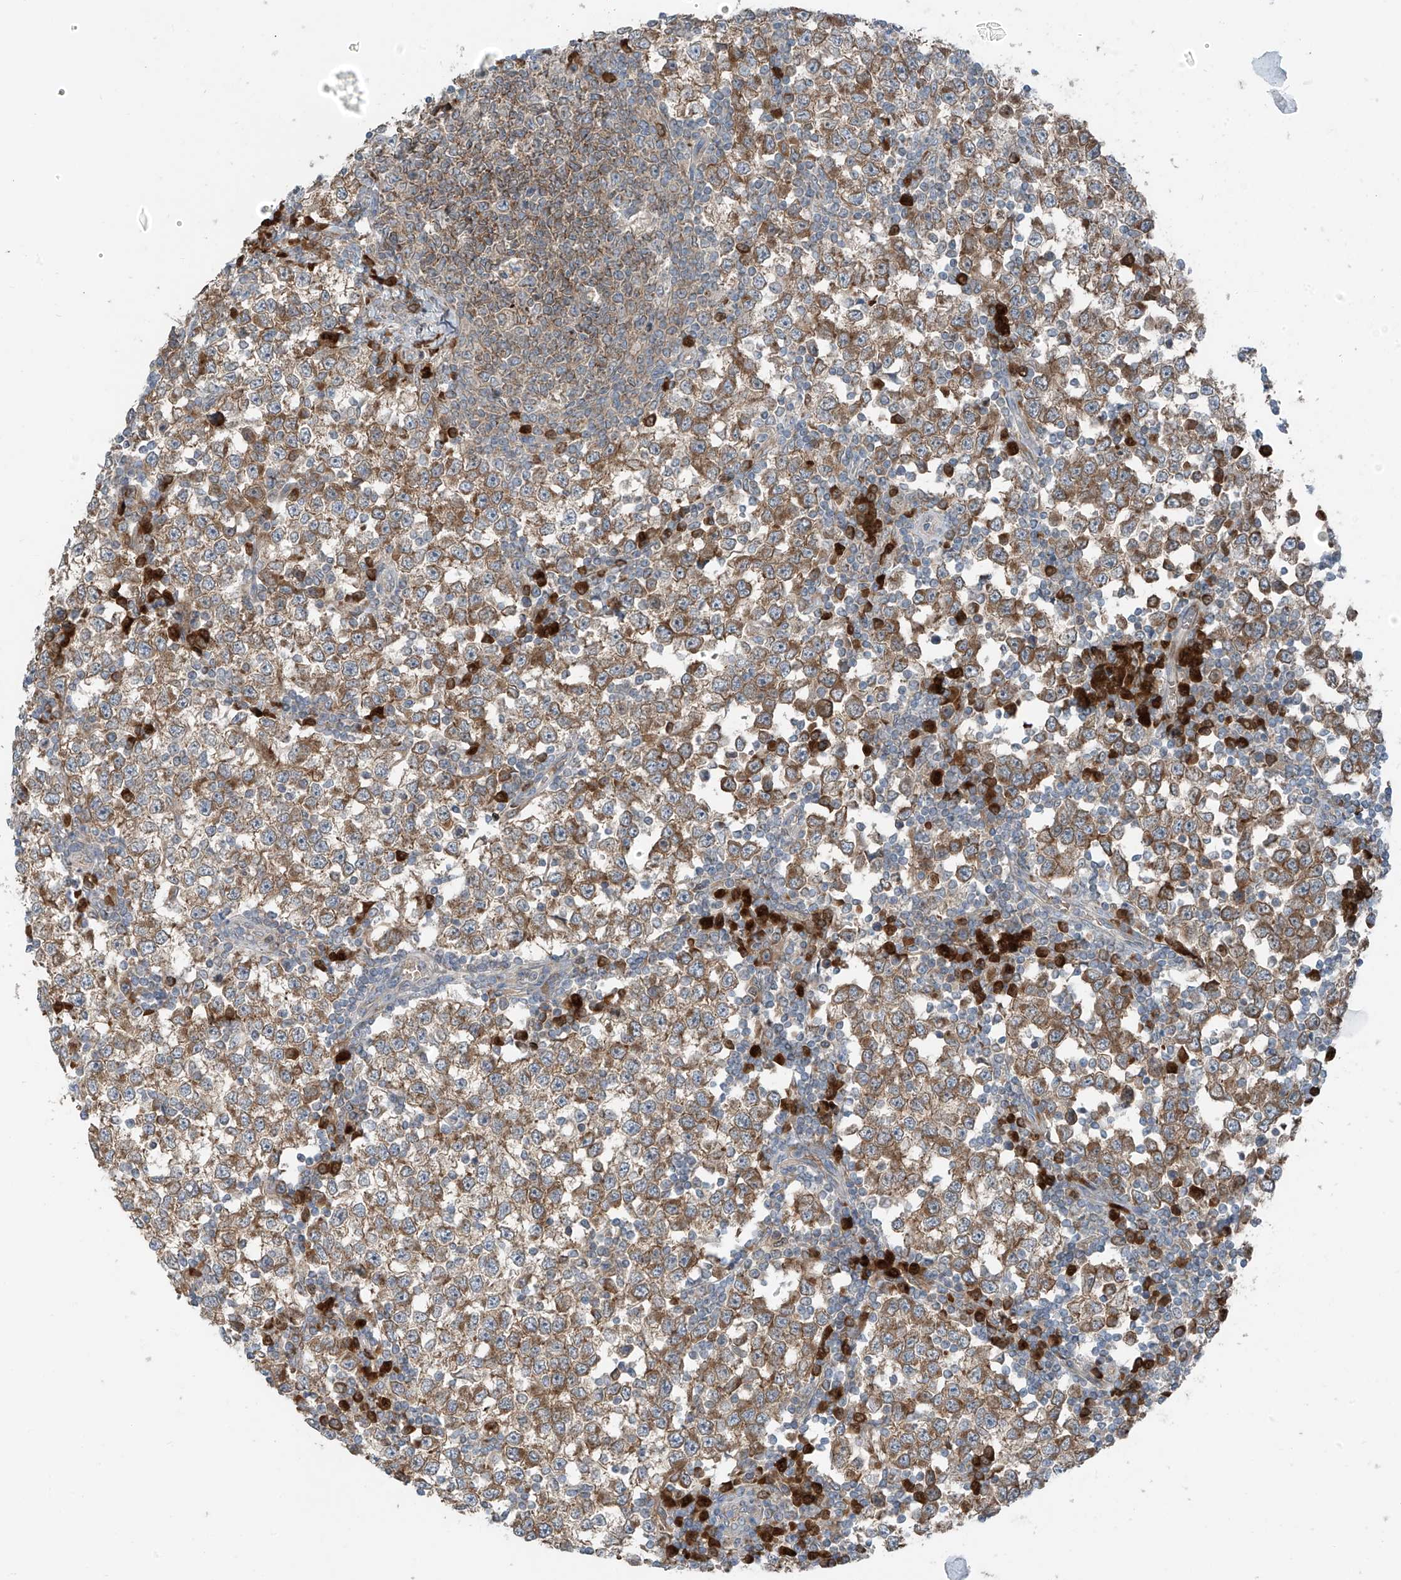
{"staining": {"intensity": "moderate", "quantity": ">75%", "location": "cytoplasmic/membranous"}, "tissue": "testis cancer", "cell_type": "Tumor cells", "image_type": "cancer", "snomed": [{"axis": "morphology", "description": "Seminoma, NOS"}, {"axis": "topography", "description": "Testis"}], "caption": "About >75% of tumor cells in human seminoma (testis) show moderate cytoplasmic/membranous protein positivity as visualized by brown immunohistochemical staining.", "gene": "SLC12A6", "patient": {"sex": "male", "age": 65}}